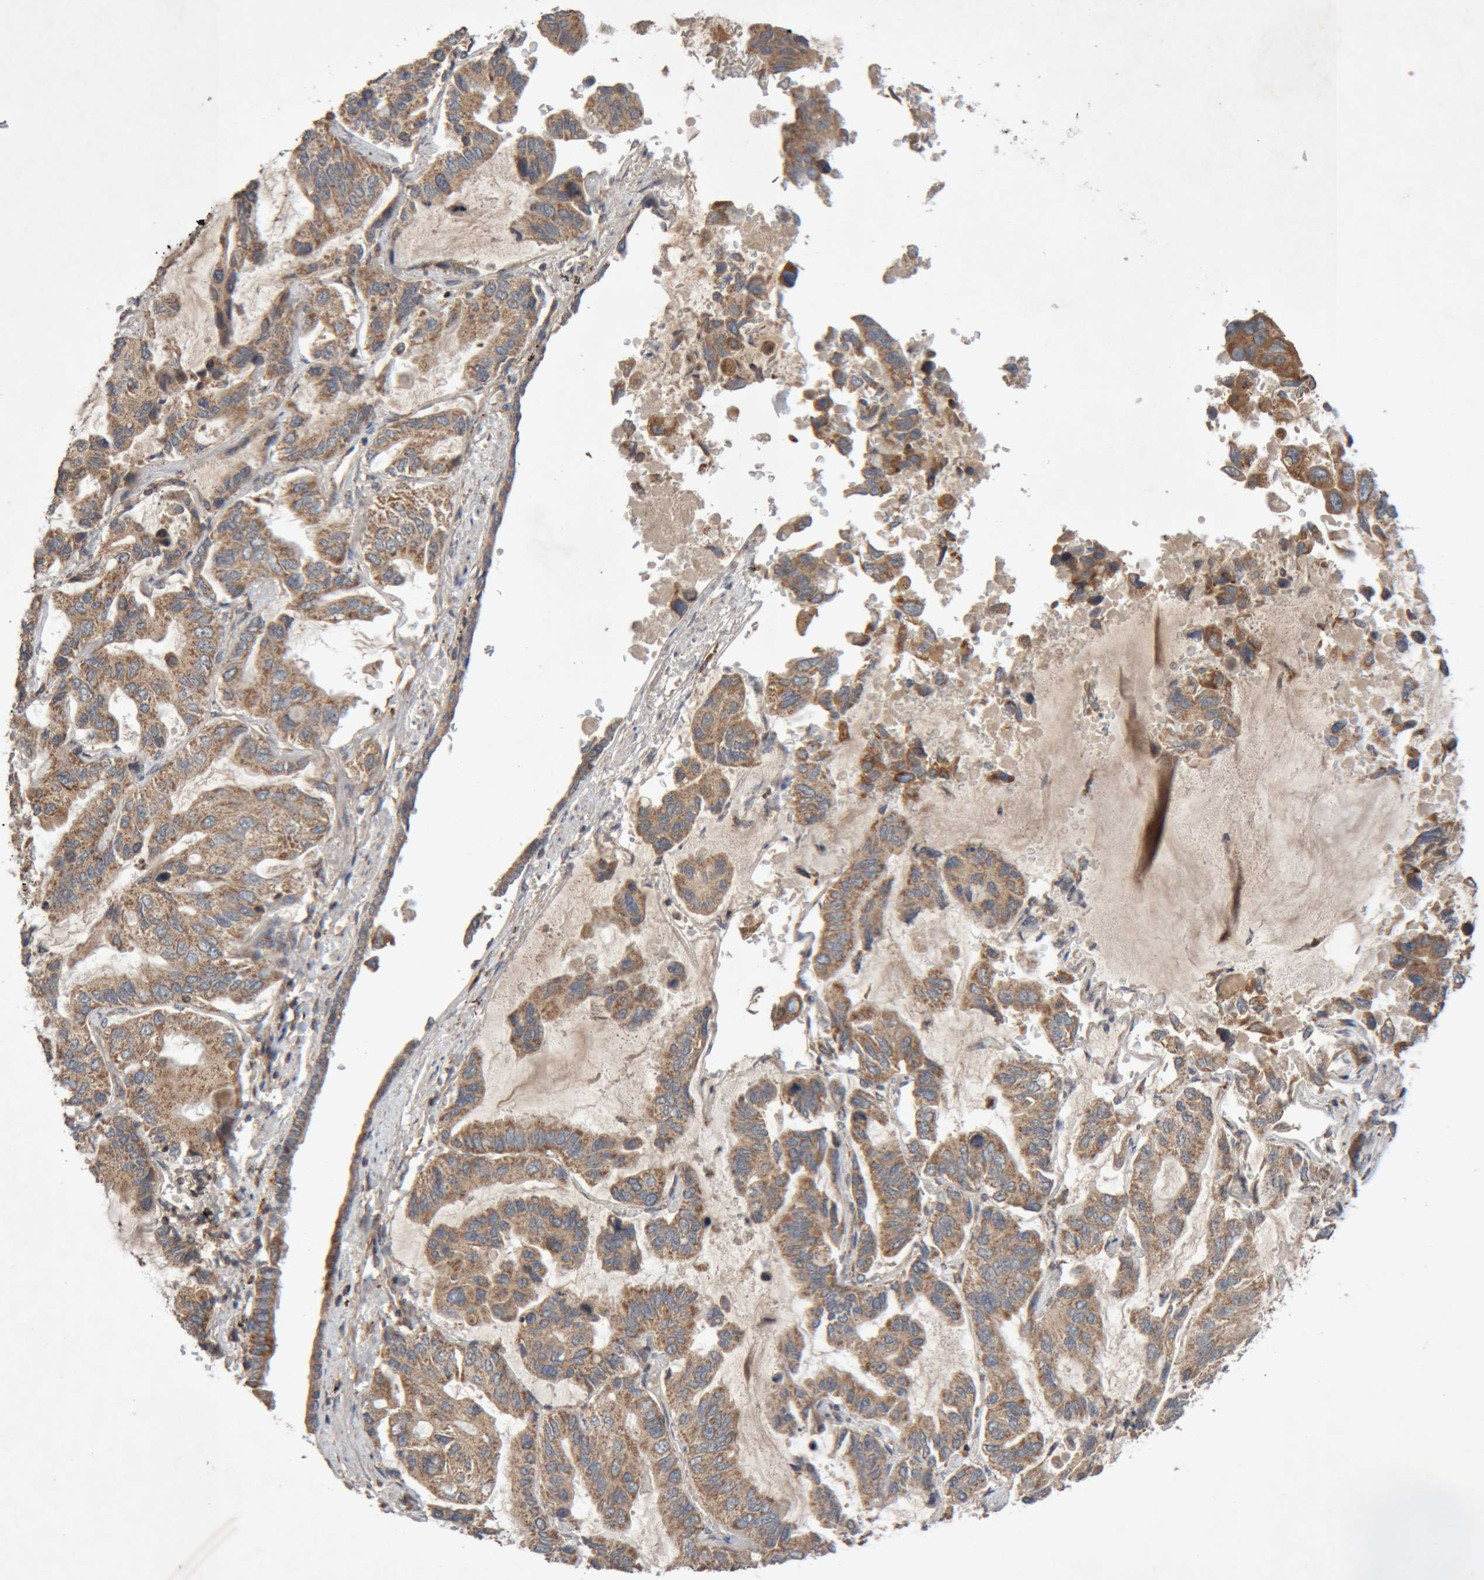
{"staining": {"intensity": "moderate", "quantity": ">75%", "location": "cytoplasmic/membranous"}, "tissue": "lung cancer", "cell_type": "Tumor cells", "image_type": "cancer", "snomed": [{"axis": "morphology", "description": "Adenocarcinoma, NOS"}, {"axis": "topography", "description": "Lung"}], "caption": "DAB (3,3'-diaminobenzidine) immunohistochemical staining of lung cancer shows moderate cytoplasmic/membranous protein staining in about >75% of tumor cells.", "gene": "KIF21B", "patient": {"sex": "male", "age": 64}}